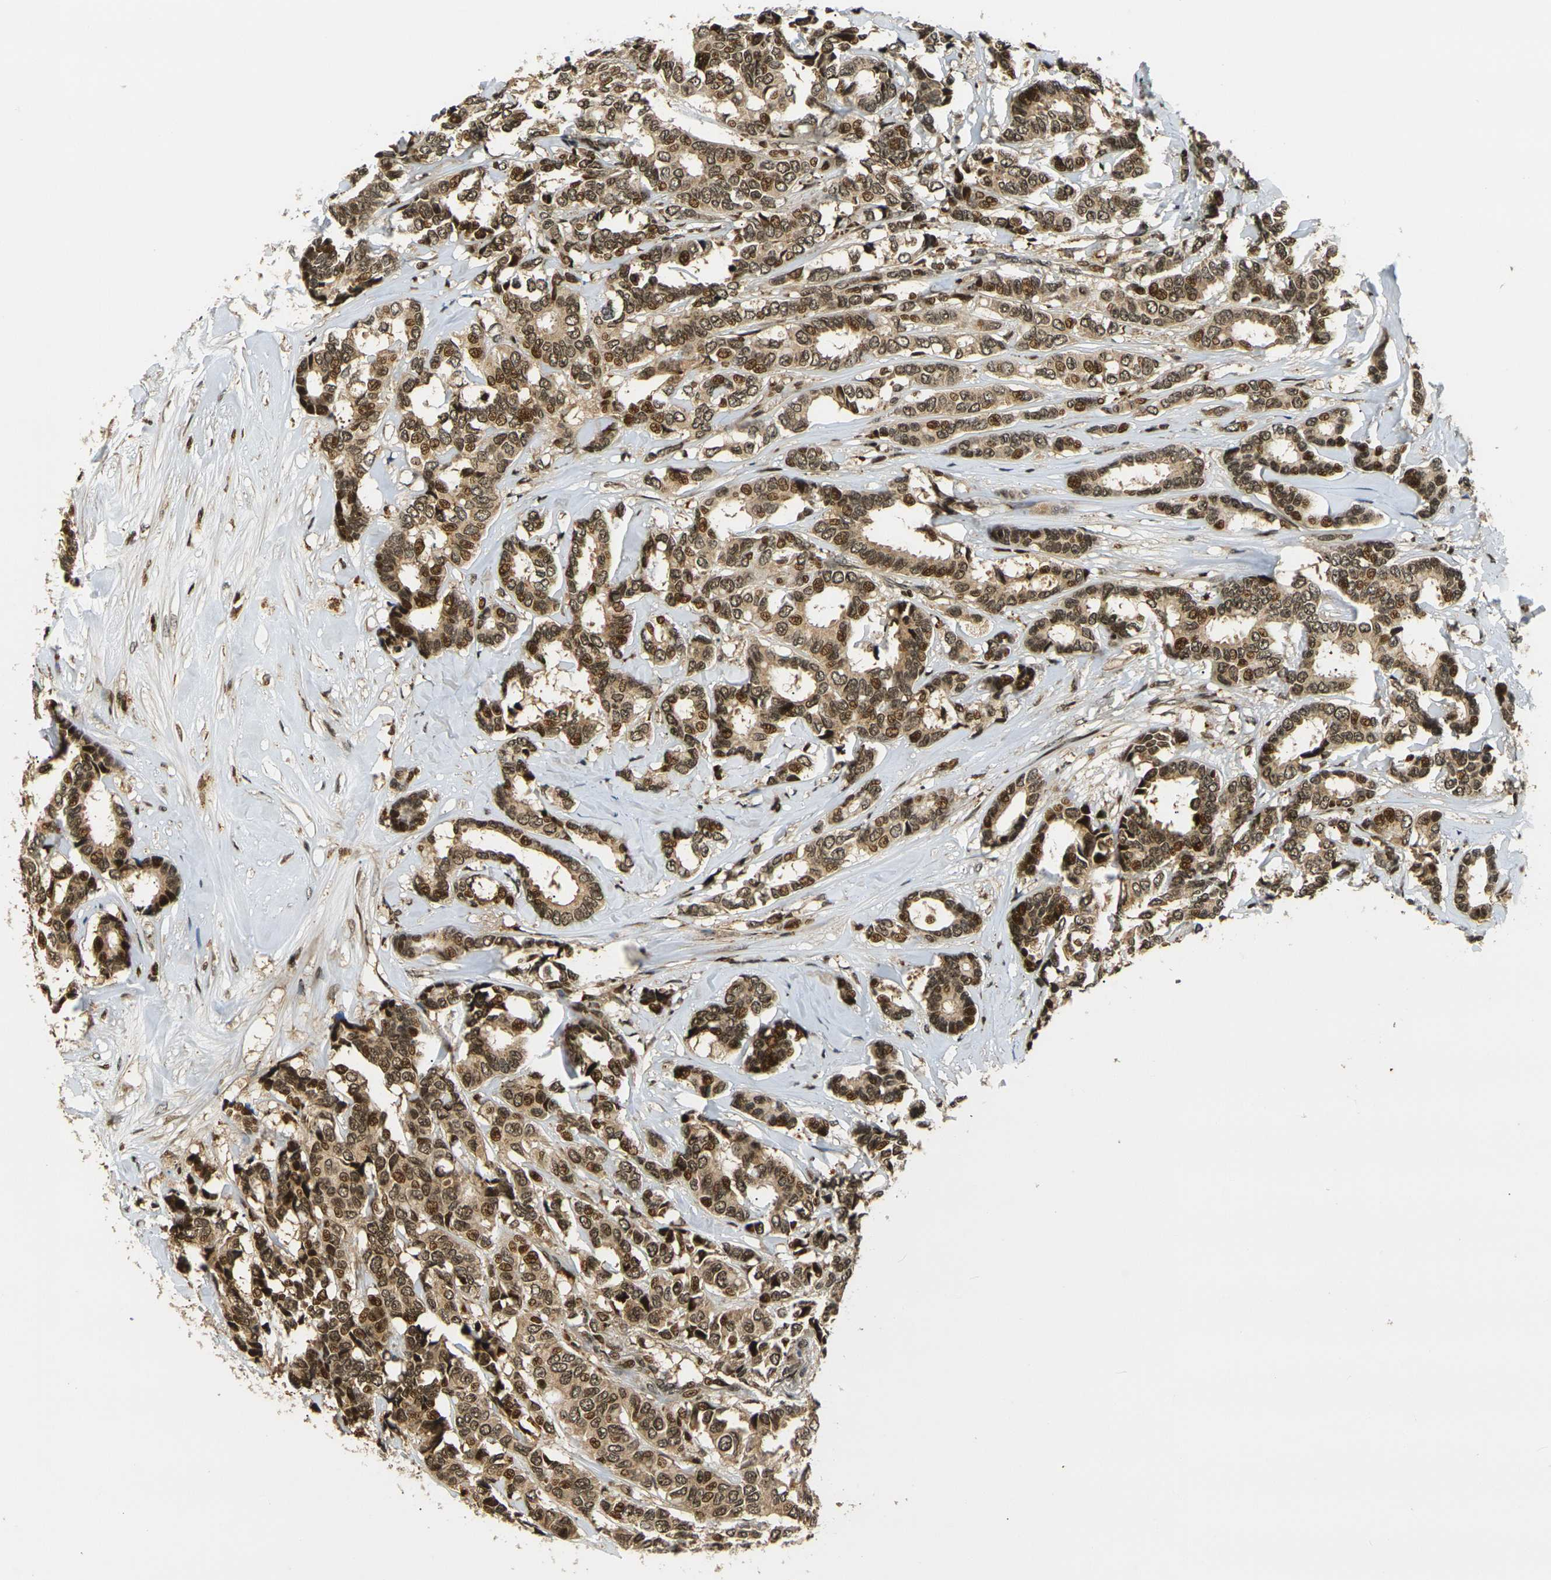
{"staining": {"intensity": "strong", "quantity": ">75%", "location": "cytoplasmic/membranous,nuclear"}, "tissue": "breast cancer", "cell_type": "Tumor cells", "image_type": "cancer", "snomed": [{"axis": "morphology", "description": "Duct carcinoma"}, {"axis": "topography", "description": "Breast"}], "caption": "A high-resolution micrograph shows immunohistochemistry (IHC) staining of breast cancer, which demonstrates strong cytoplasmic/membranous and nuclear expression in about >75% of tumor cells.", "gene": "ACTL6A", "patient": {"sex": "female", "age": 87}}